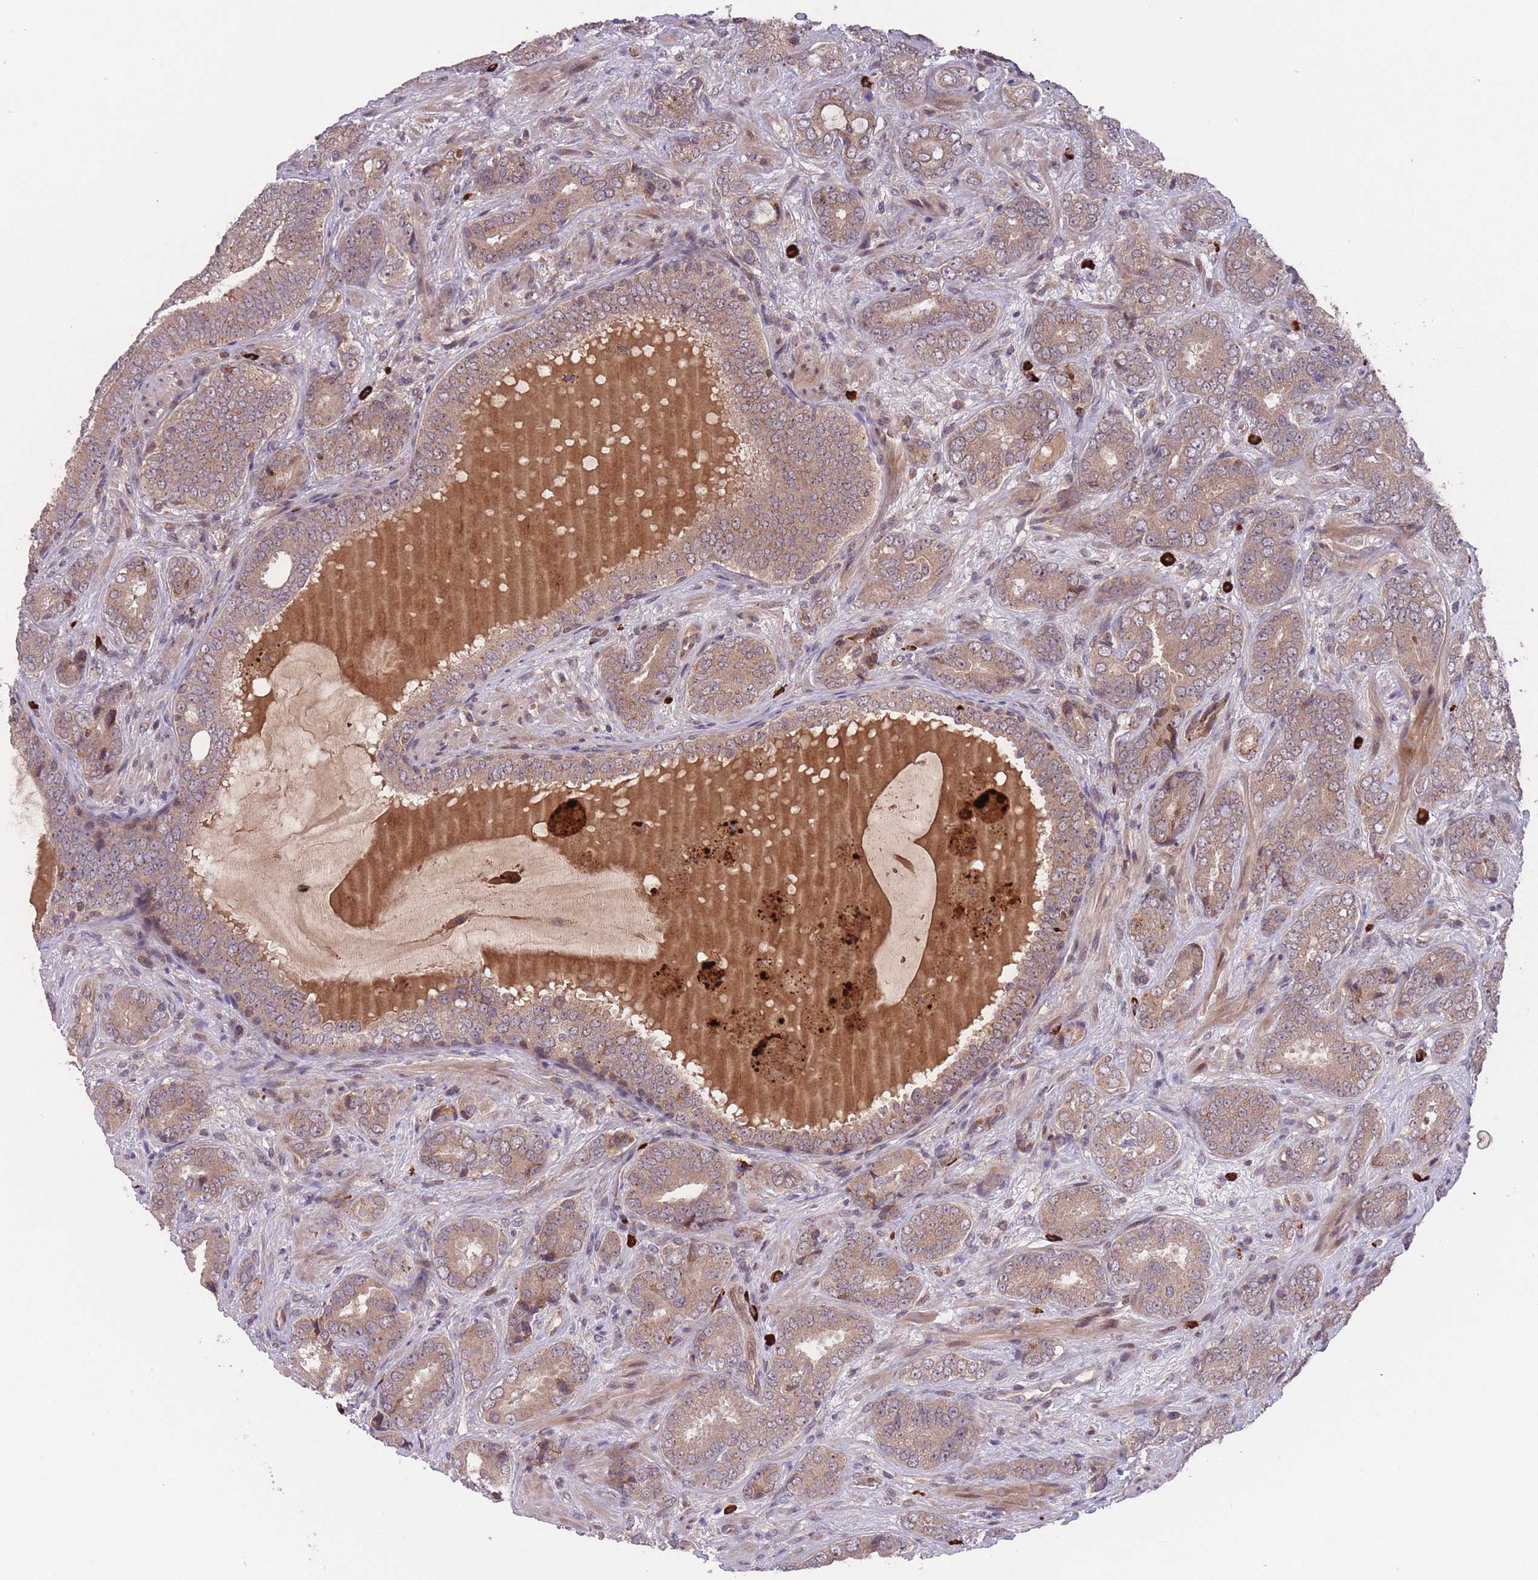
{"staining": {"intensity": "weak", "quantity": "25%-75%", "location": "cytoplasmic/membranous"}, "tissue": "prostate cancer", "cell_type": "Tumor cells", "image_type": "cancer", "snomed": [{"axis": "morphology", "description": "Adenocarcinoma, High grade"}, {"axis": "topography", "description": "Prostate"}], "caption": "A photomicrograph of human high-grade adenocarcinoma (prostate) stained for a protein exhibits weak cytoplasmic/membranous brown staining in tumor cells. (DAB (3,3'-diaminobenzidine) IHC with brightfield microscopy, high magnification).", "gene": "SECTM1", "patient": {"sex": "male", "age": 71}}